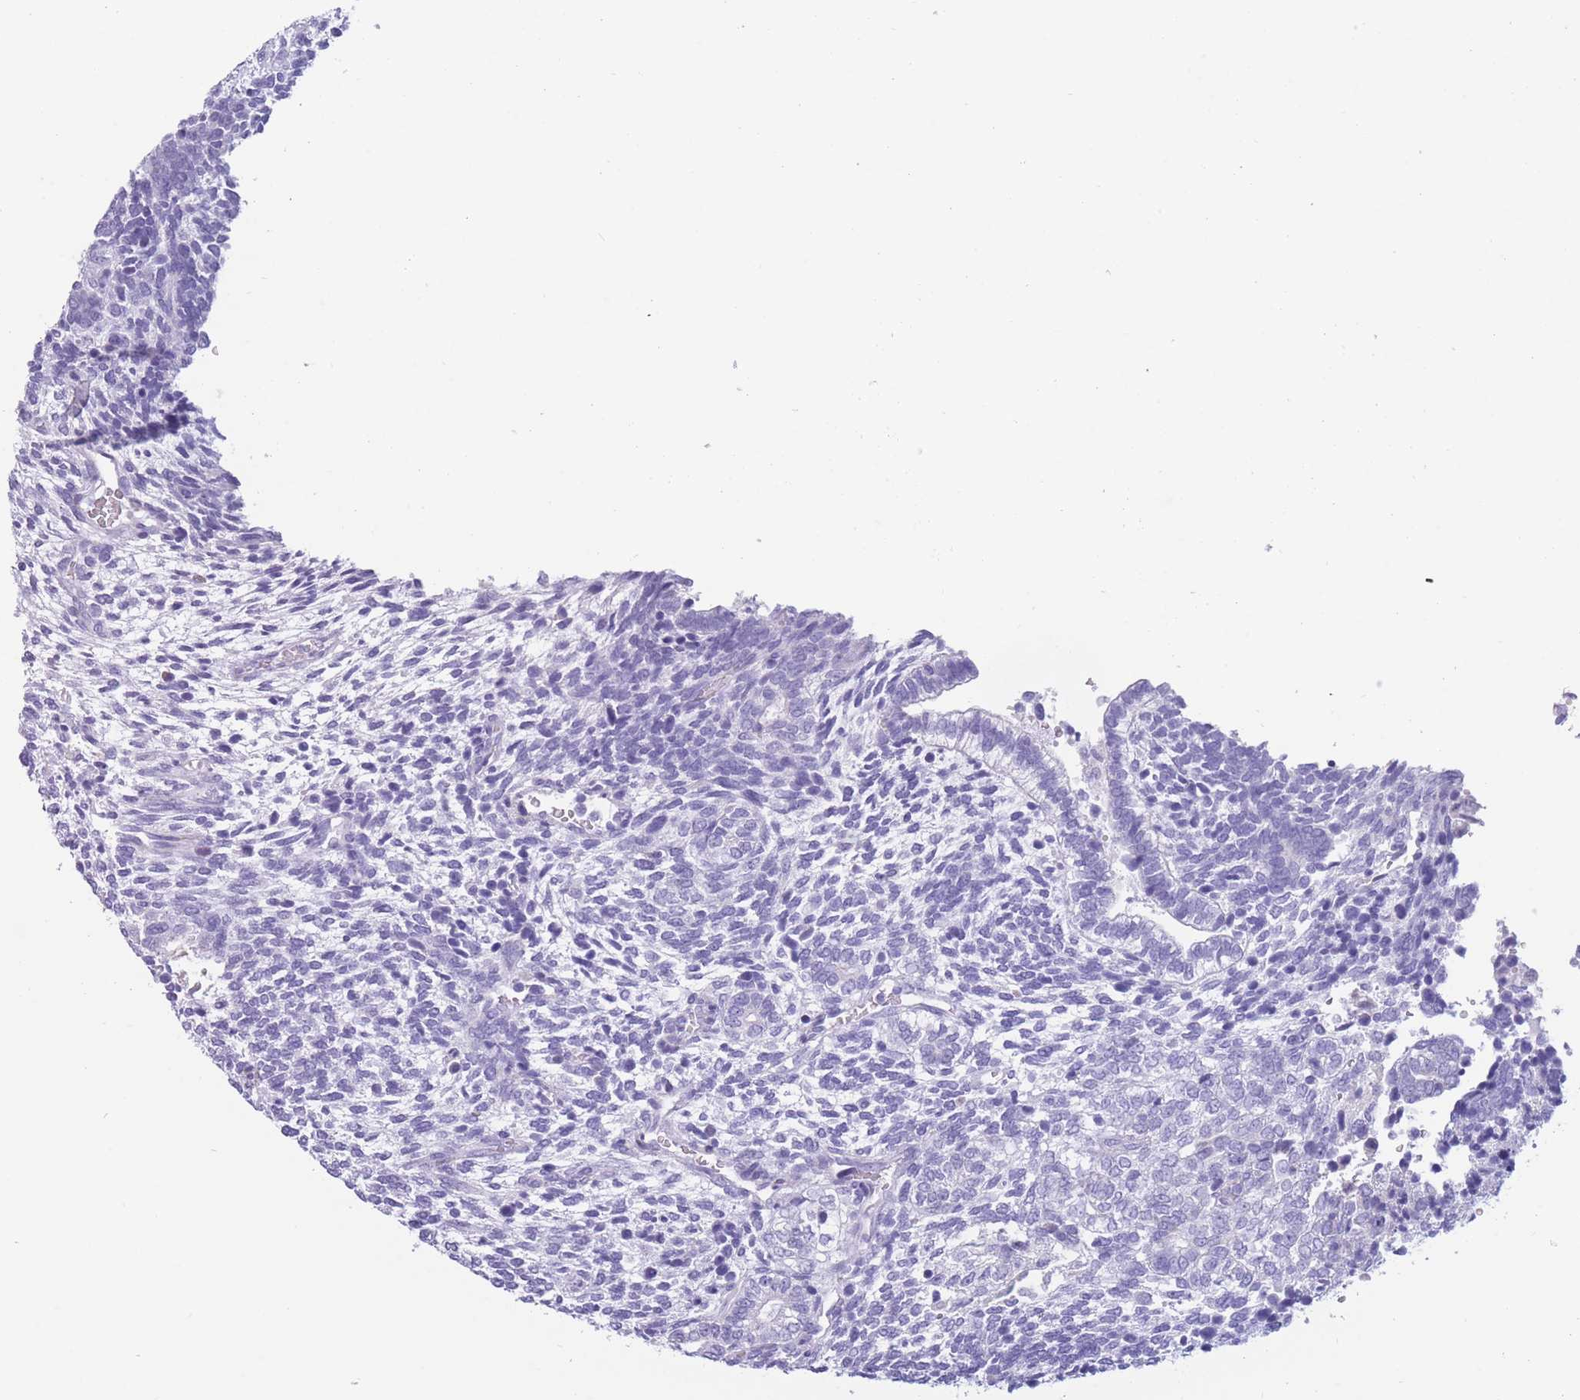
{"staining": {"intensity": "negative", "quantity": "none", "location": "none"}, "tissue": "testis cancer", "cell_type": "Tumor cells", "image_type": "cancer", "snomed": [{"axis": "morphology", "description": "Carcinoma, Embryonal, NOS"}, {"axis": "topography", "description": "Testis"}], "caption": "There is no significant expression in tumor cells of testis cancer (embryonal carcinoma).", "gene": "COL27A1", "patient": {"sex": "male", "age": 23}}